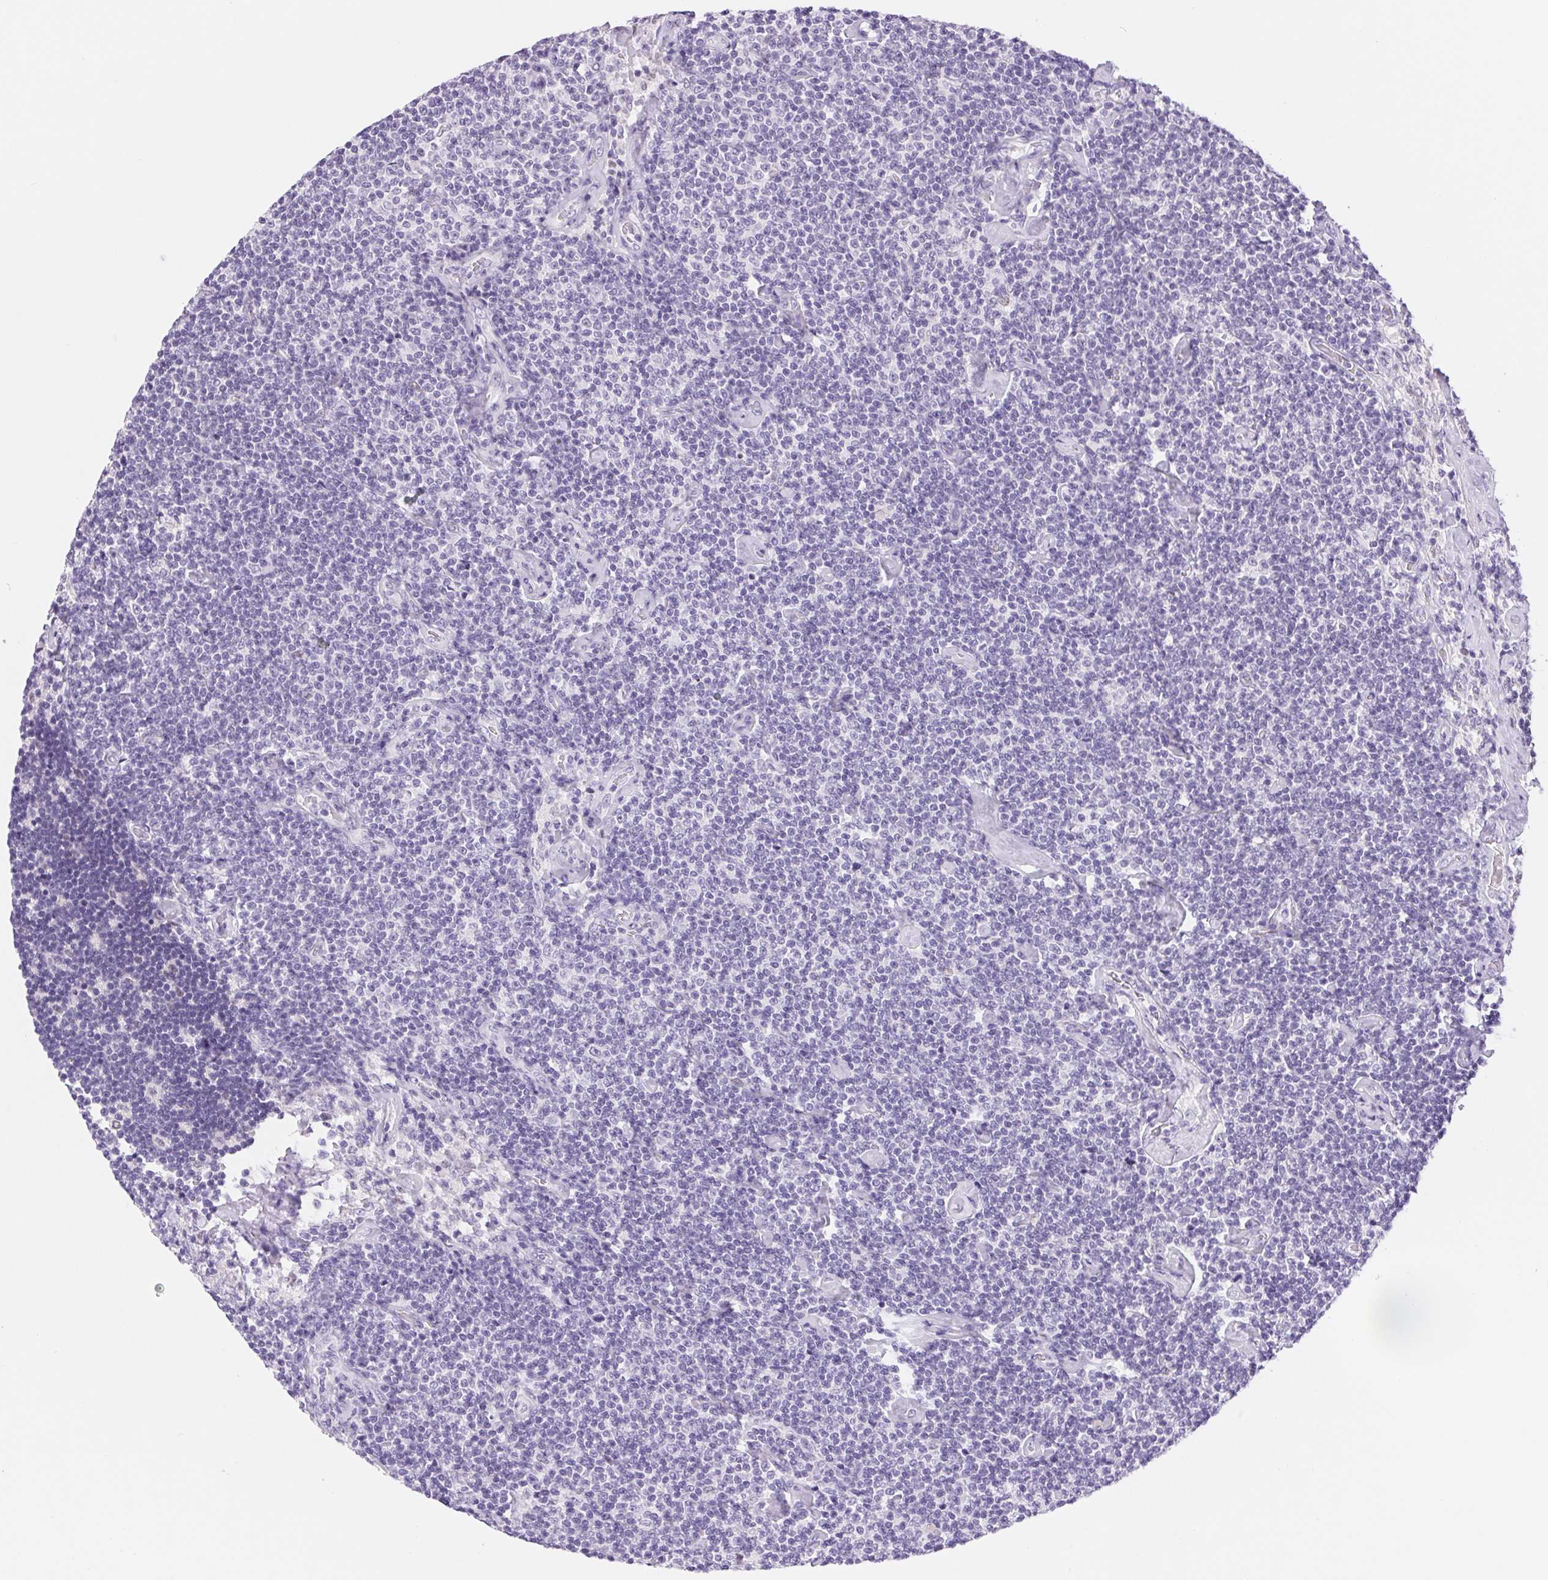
{"staining": {"intensity": "negative", "quantity": "none", "location": "none"}, "tissue": "lymphoma", "cell_type": "Tumor cells", "image_type": "cancer", "snomed": [{"axis": "morphology", "description": "Malignant lymphoma, non-Hodgkin's type, Low grade"}, {"axis": "topography", "description": "Lymph node"}], "caption": "Malignant lymphoma, non-Hodgkin's type (low-grade) stained for a protein using immunohistochemistry shows no expression tumor cells.", "gene": "ASGR2", "patient": {"sex": "male", "age": 81}}